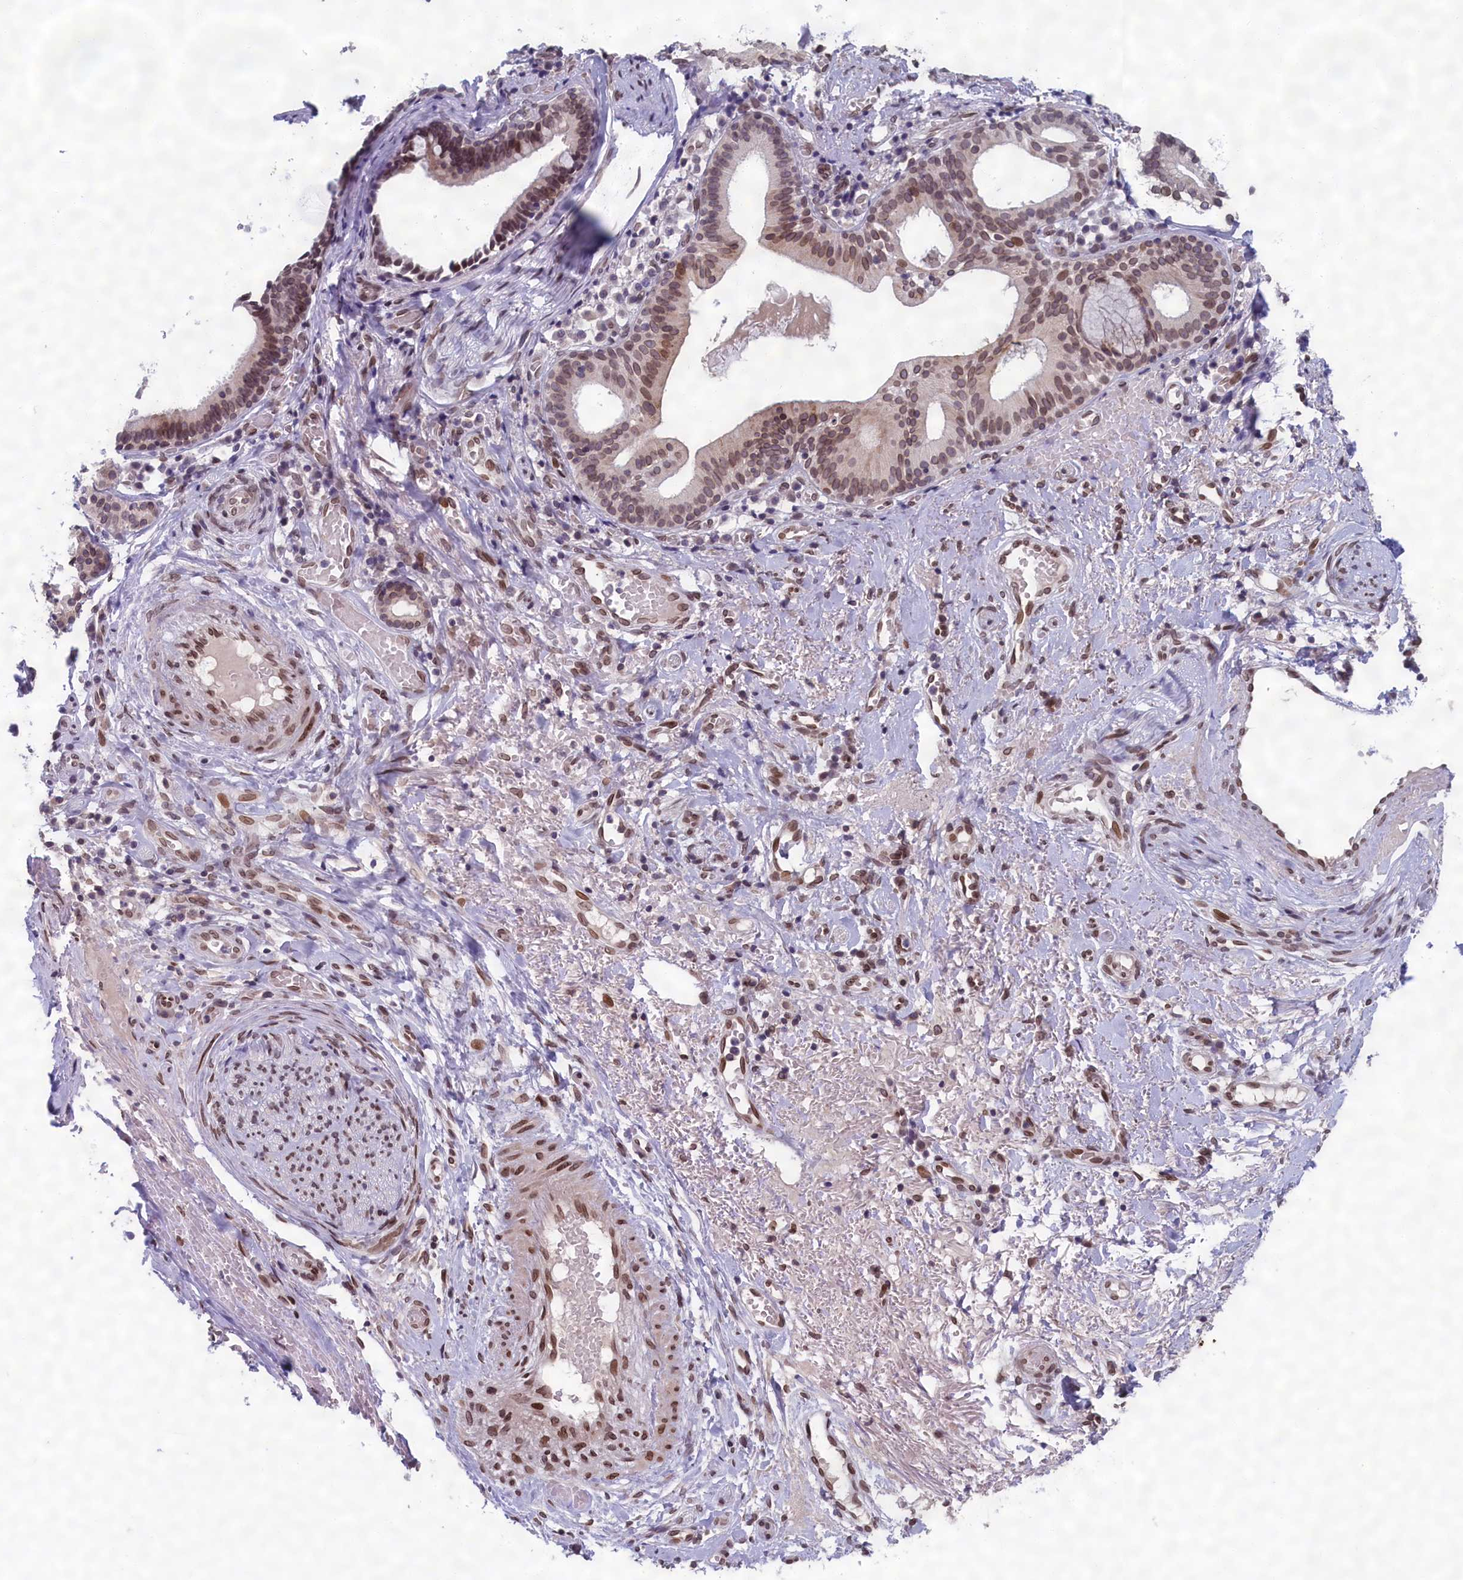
{"staining": {"intensity": "negative", "quantity": "none", "location": "none"}, "tissue": "adipose tissue", "cell_type": "Adipocytes", "image_type": "normal", "snomed": [{"axis": "morphology", "description": "Normal tissue, NOS"}, {"axis": "morphology", "description": "Basal cell carcinoma"}, {"axis": "topography", "description": "Cartilage tissue"}, {"axis": "topography", "description": "Nasopharynx"}, {"axis": "topography", "description": "Oral tissue"}], "caption": "Human adipose tissue stained for a protein using IHC shows no staining in adipocytes.", "gene": "GPSM1", "patient": {"sex": "female", "age": 77}}